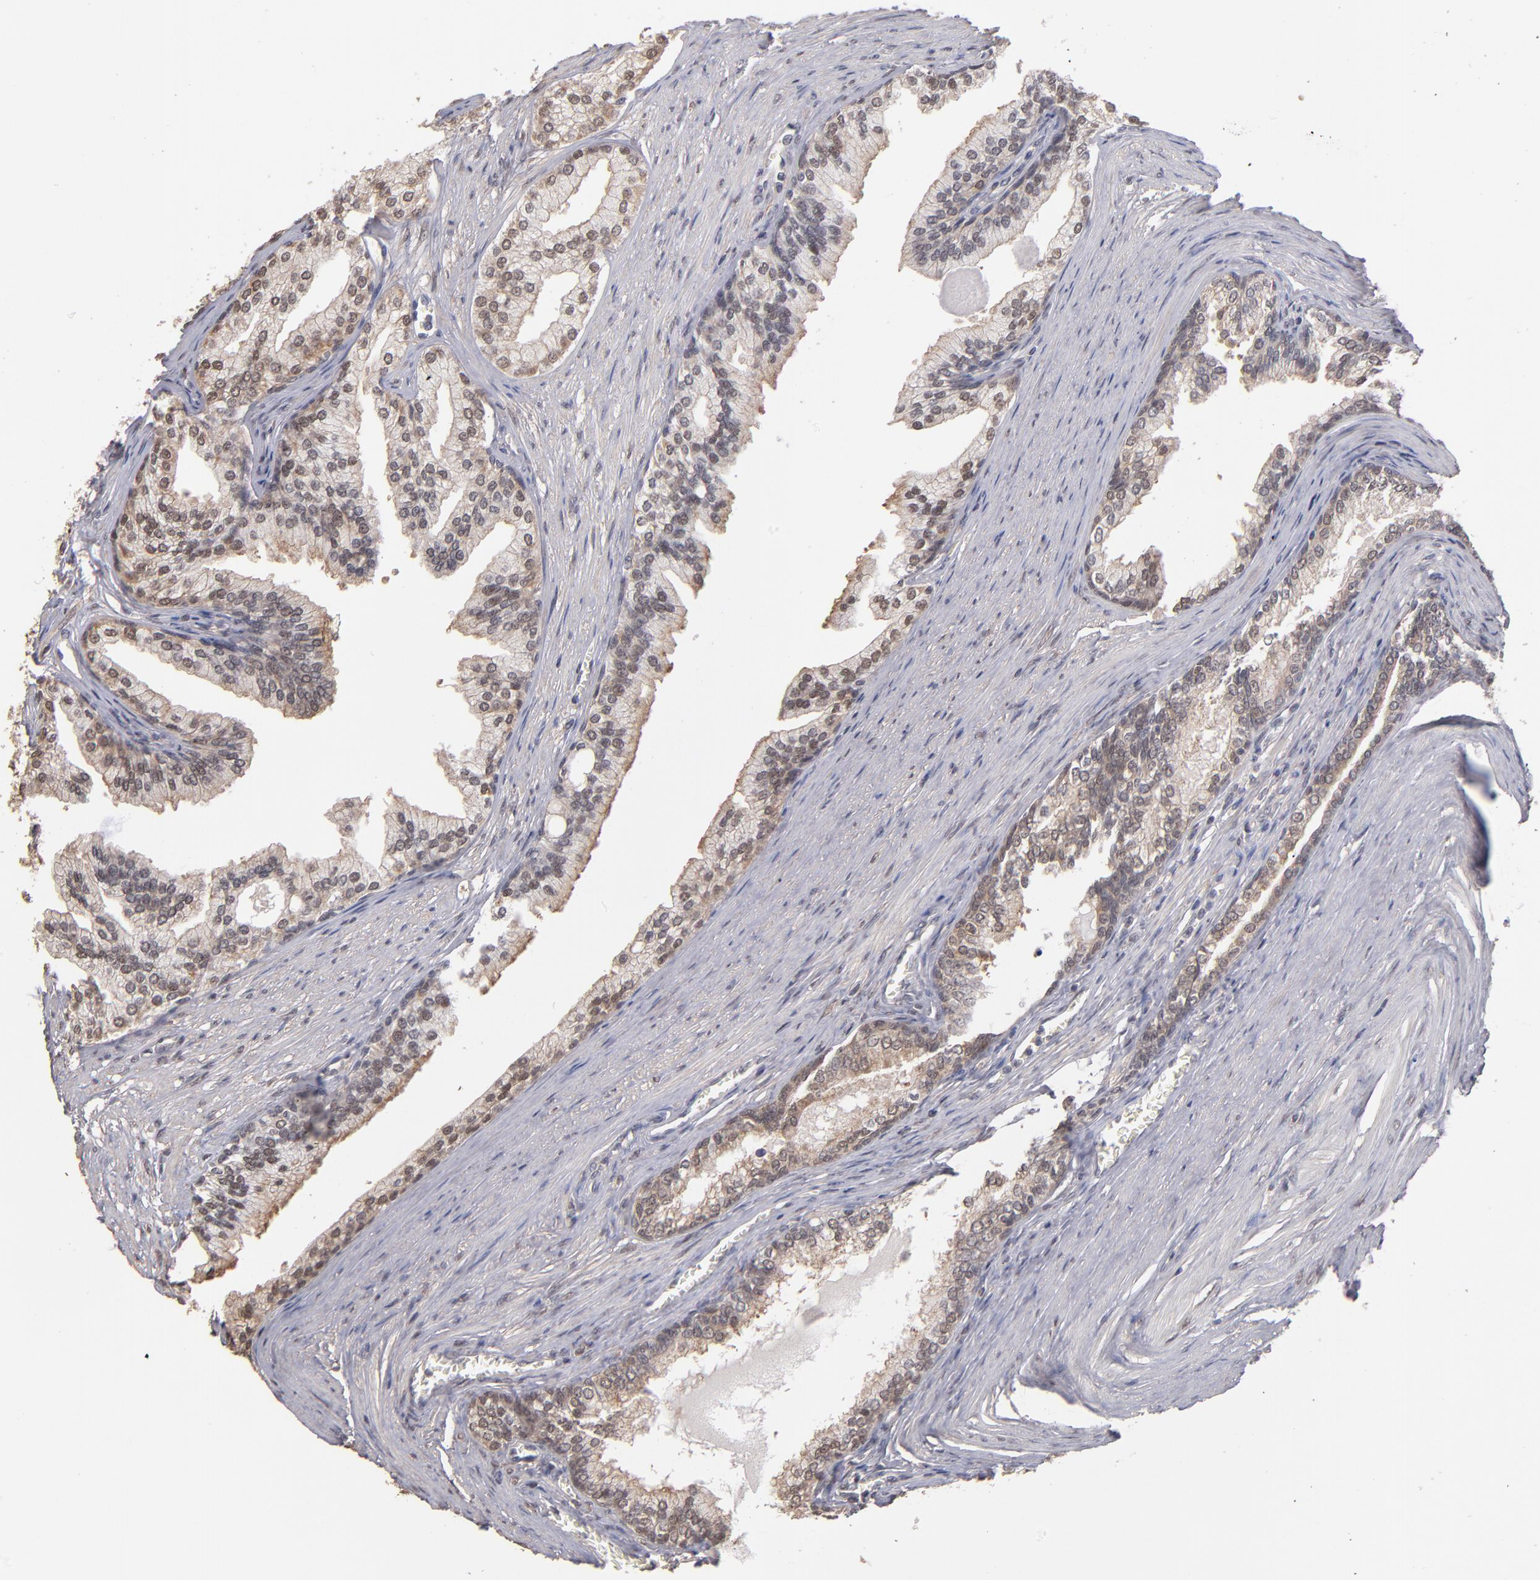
{"staining": {"intensity": "weak", "quantity": "25%-75%", "location": "cytoplasmic/membranous,nuclear"}, "tissue": "prostate", "cell_type": "Glandular cells", "image_type": "normal", "snomed": [{"axis": "morphology", "description": "Normal tissue, NOS"}, {"axis": "topography", "description": "Prostate"}], "caption": "Immunohistochemistry (IHC) of unremarkable prostate demonstrates low levels of weak cytoplasmic/membranous,nuclear staining in approximately 25%-75% of glandular cells. Nuclei are stained in blue.", "gene": "PSMD10", "patient": {"sex": "male", "age": 68}}